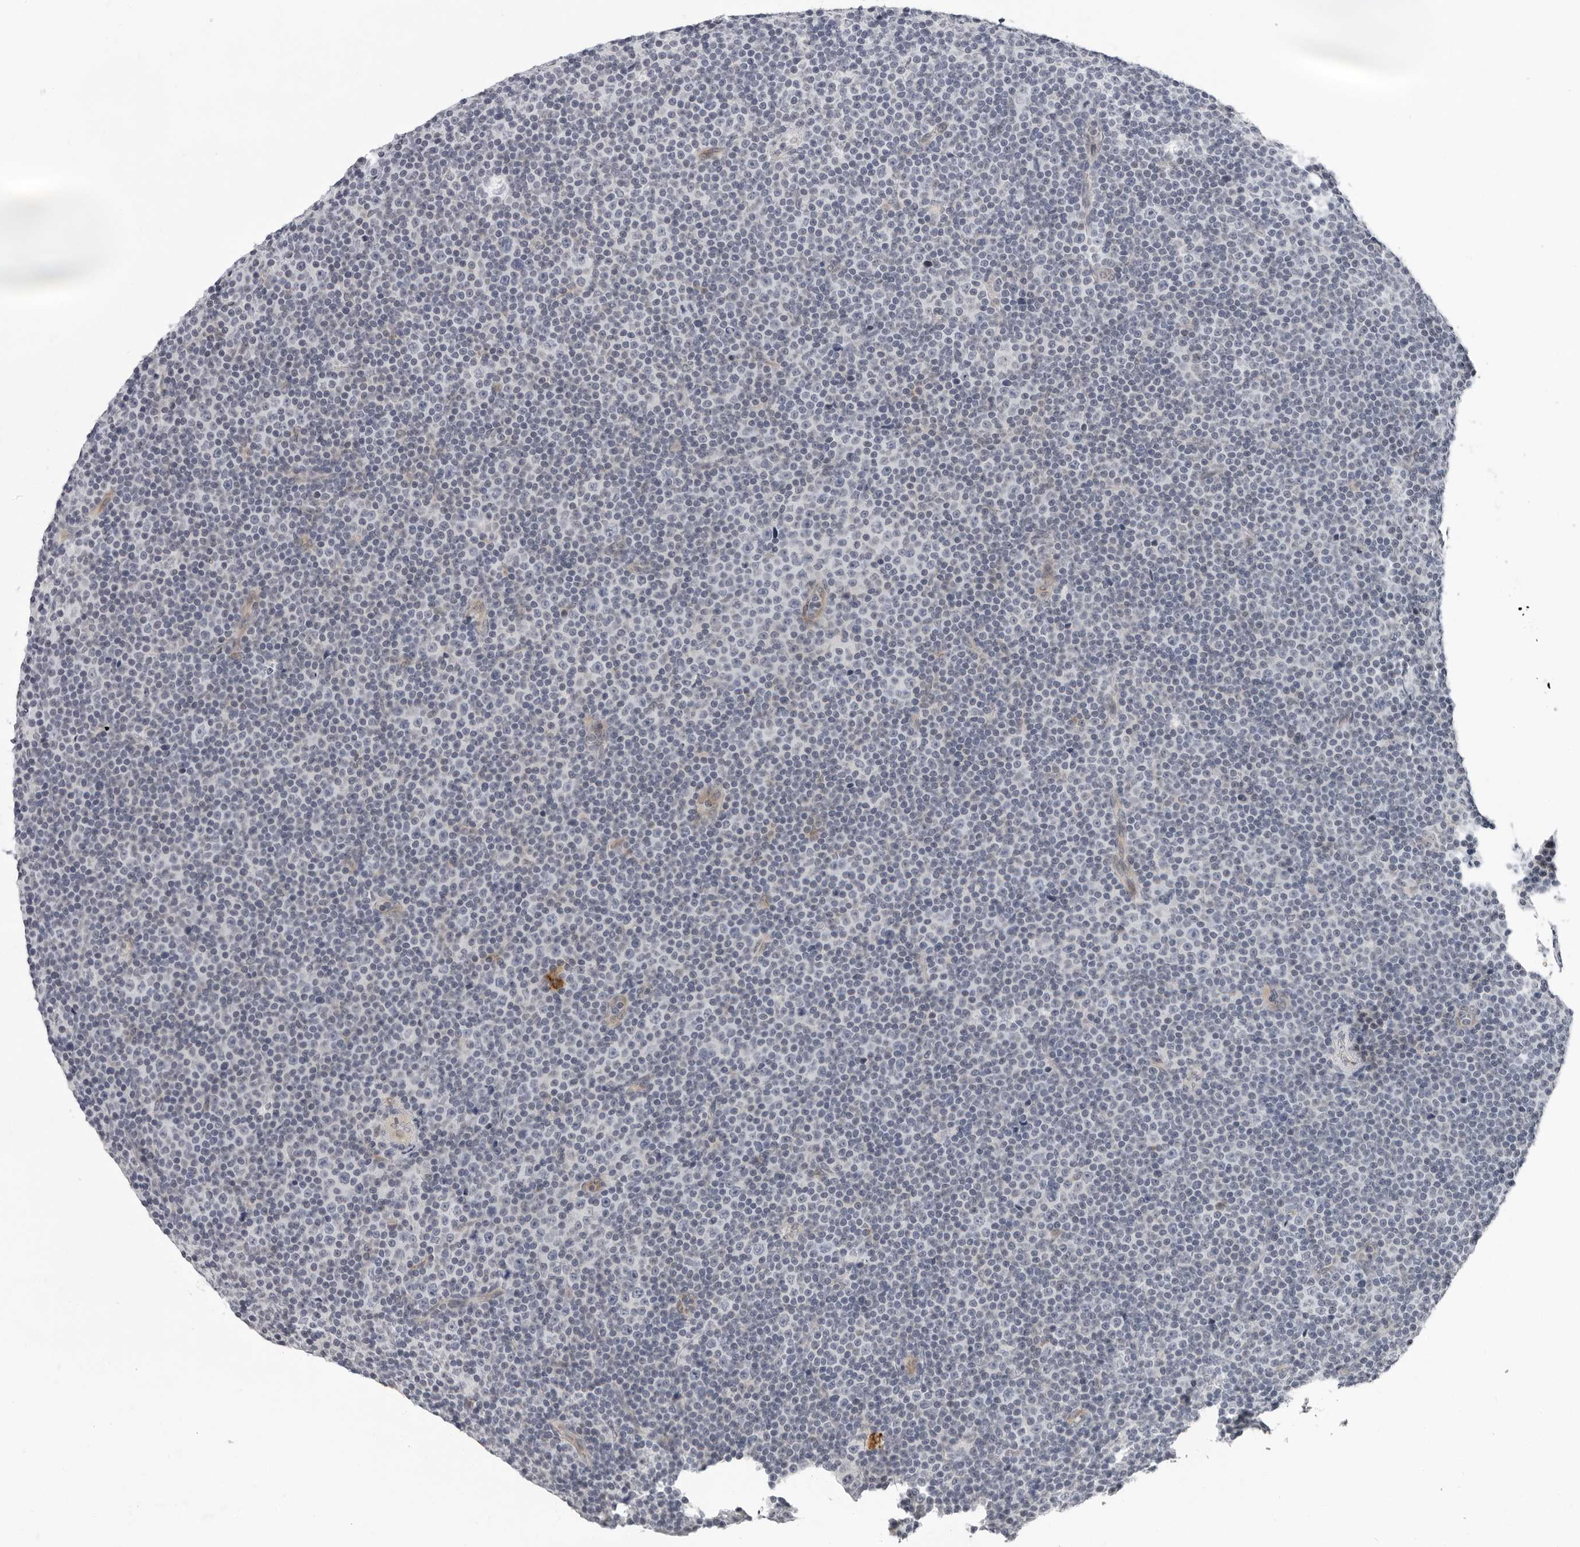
{"staining": {"intensity": "negative", "quantity": "none", "location": "none"}, "tissue": "lymphoma", "cell_type": "Tumor cells", "image_type": "cancer", "snomed": [{"axis": "morphology", "description": "Malignant lymphoma, non-Hodgkin's type, Low grade"}, {"axis": "topography", "description": "Lymph node"}], "caption": "There is no significant staining in tumor cells of lymphoma.", "gene": "CCDC28B", "patient": {"sex": "female", "age": 67}}